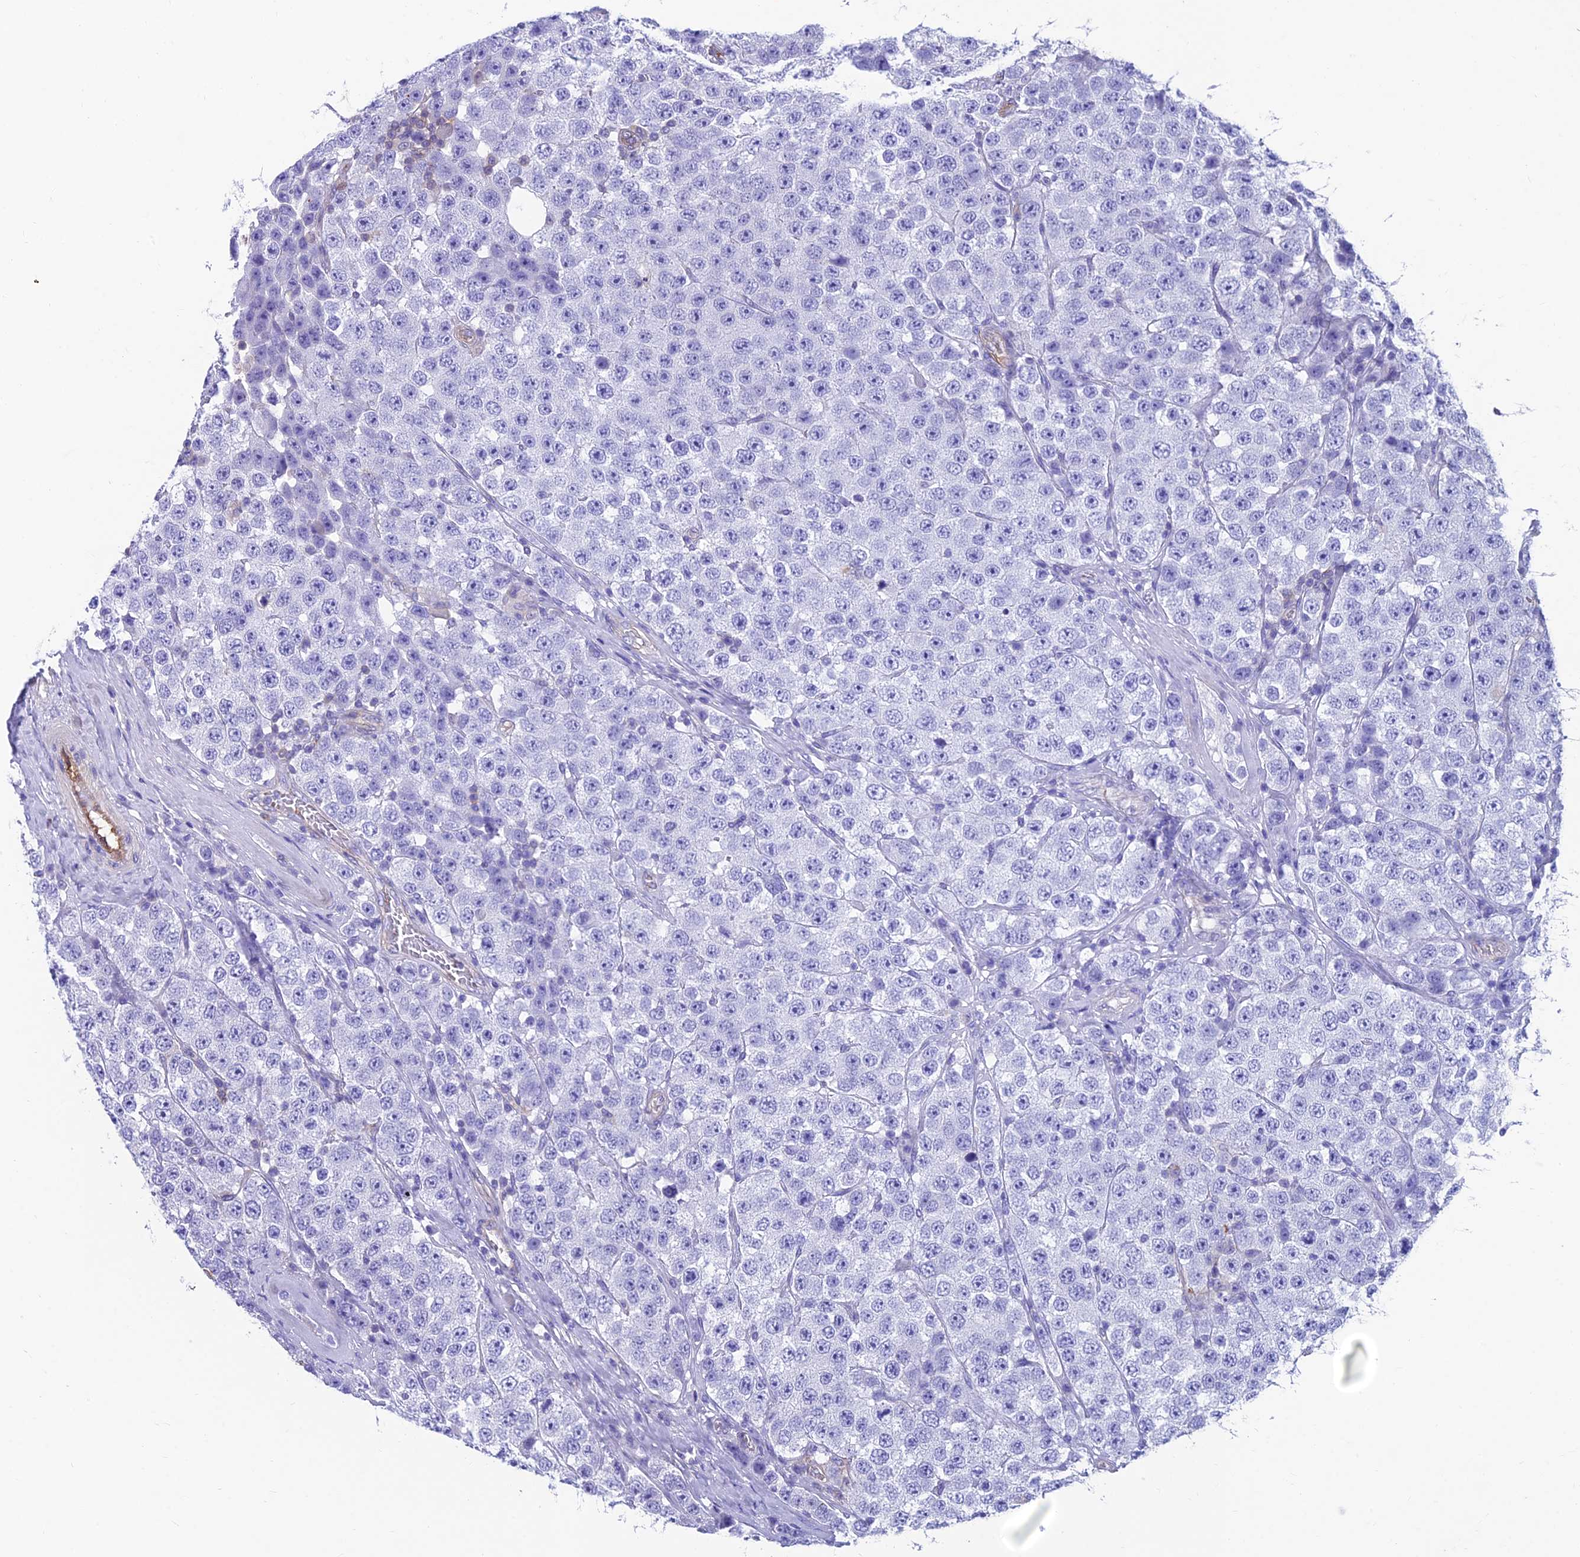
{"staining": {"intensity": "negative", "quantity": "none", "location": "none"}, "tissue": "testis cancer", "cell_type": "Tumor cells", "image_type": "cancer", "snomed": [{"axis": "morphology", "description": "Seminoma, NOS"}, {"axis": "topography", "description": "Testis"}], "caption": "The IHC micrograph has no significant positivity in tumor cells of testis cancer tissue. Brightfield microscopy of immunohistochemistry (IHC) stained with DAB (brown) and hematoxylin (blue), captured at high magnification.", "gene": "RTN4RL1", "patient": {"sex": "male", "age": 28}}